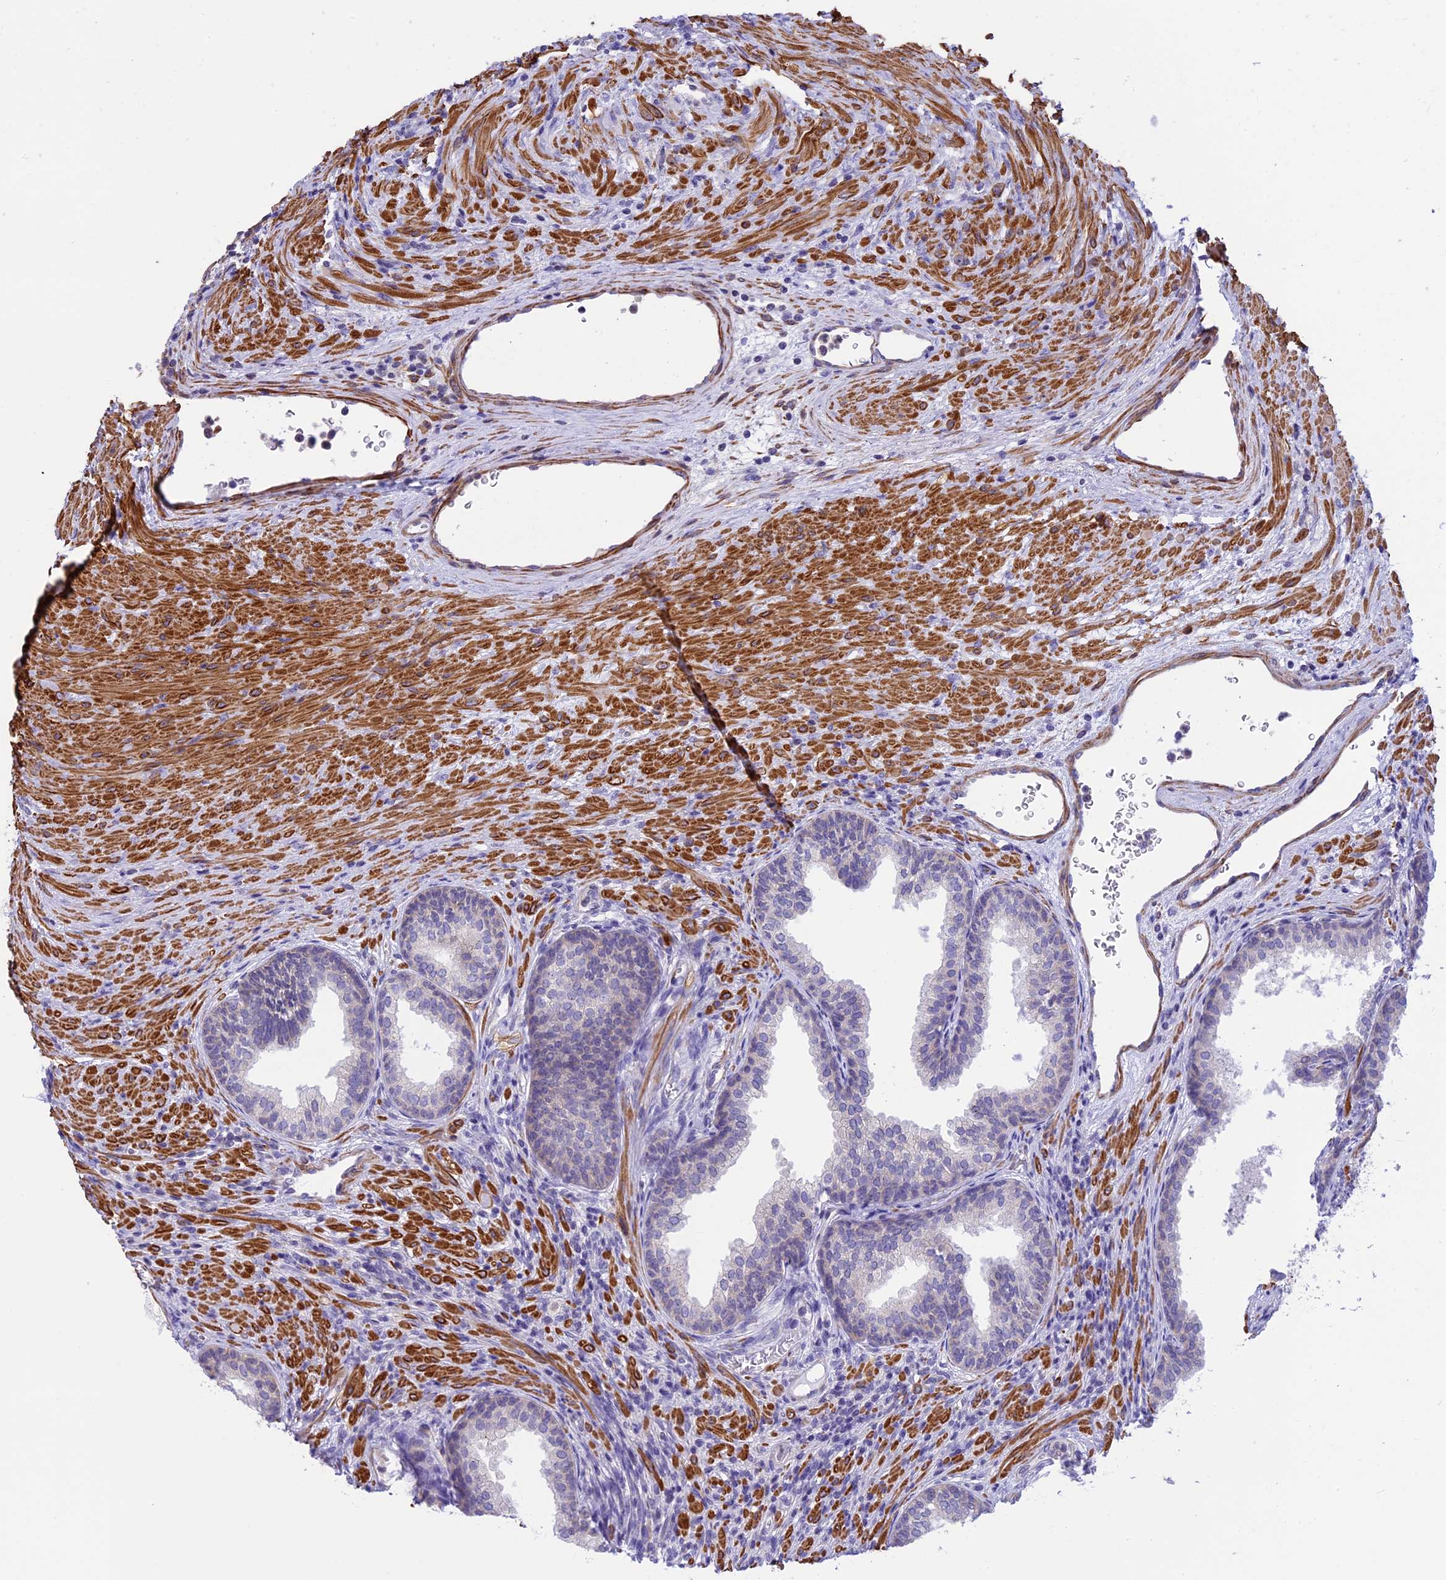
{"staining": {"intensity": "negative", "quantity": "none", "location": "none"}, "tissue": "prostate", "cell_type": "Glandular cells", "image_type": "normal", "snomed": [{"axis": "morphology", "description": "Normal tissue, NOS"}, {"axis": "topography", "description": "Prostate"}], "caption": "Prostate stained for a protein using immunohistochemistry (IHC) demonstrates no staining glandular cells.", "gene": "IGSF6", "patient": {"sex": "male", "age": 76}}